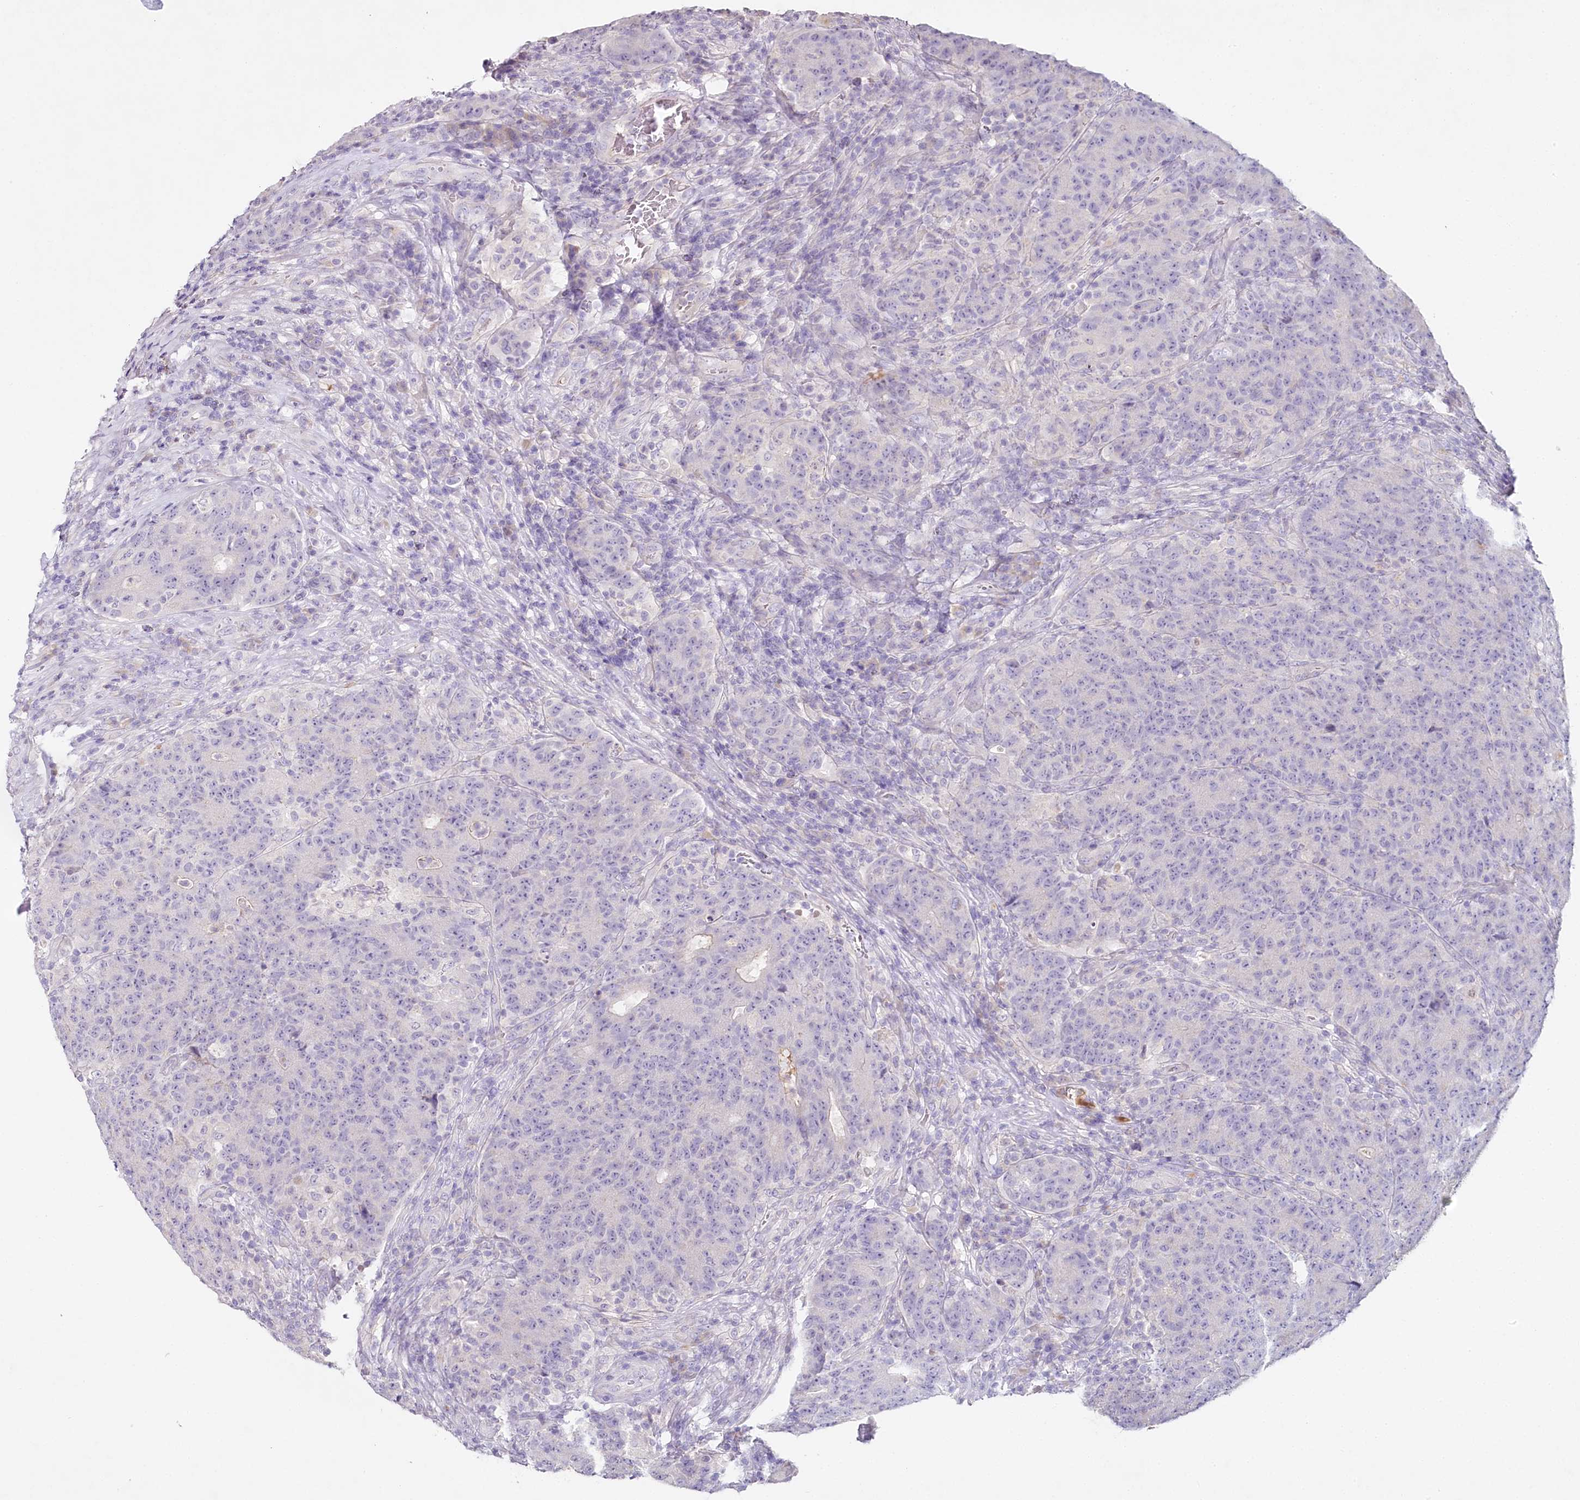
{"staining": {"intensity": "negative", "quantity": "none", "location": "none"}, "tissue": "colorectal cancer", "cell_type": "Tumor cells", "image_type": "cancer", "snomed": [{"axis": "morphology", "description": "Adenocarcinoma, NOS"}, {"axis": "topography", "description": "Colon"}], "caption": "Immunohistochemical staining of adenocarcinoma (colorectal) demonstrates no significant expression in tumor cells.", "gene": "HPD", "patient": {"sex": "female", "age": 75}}